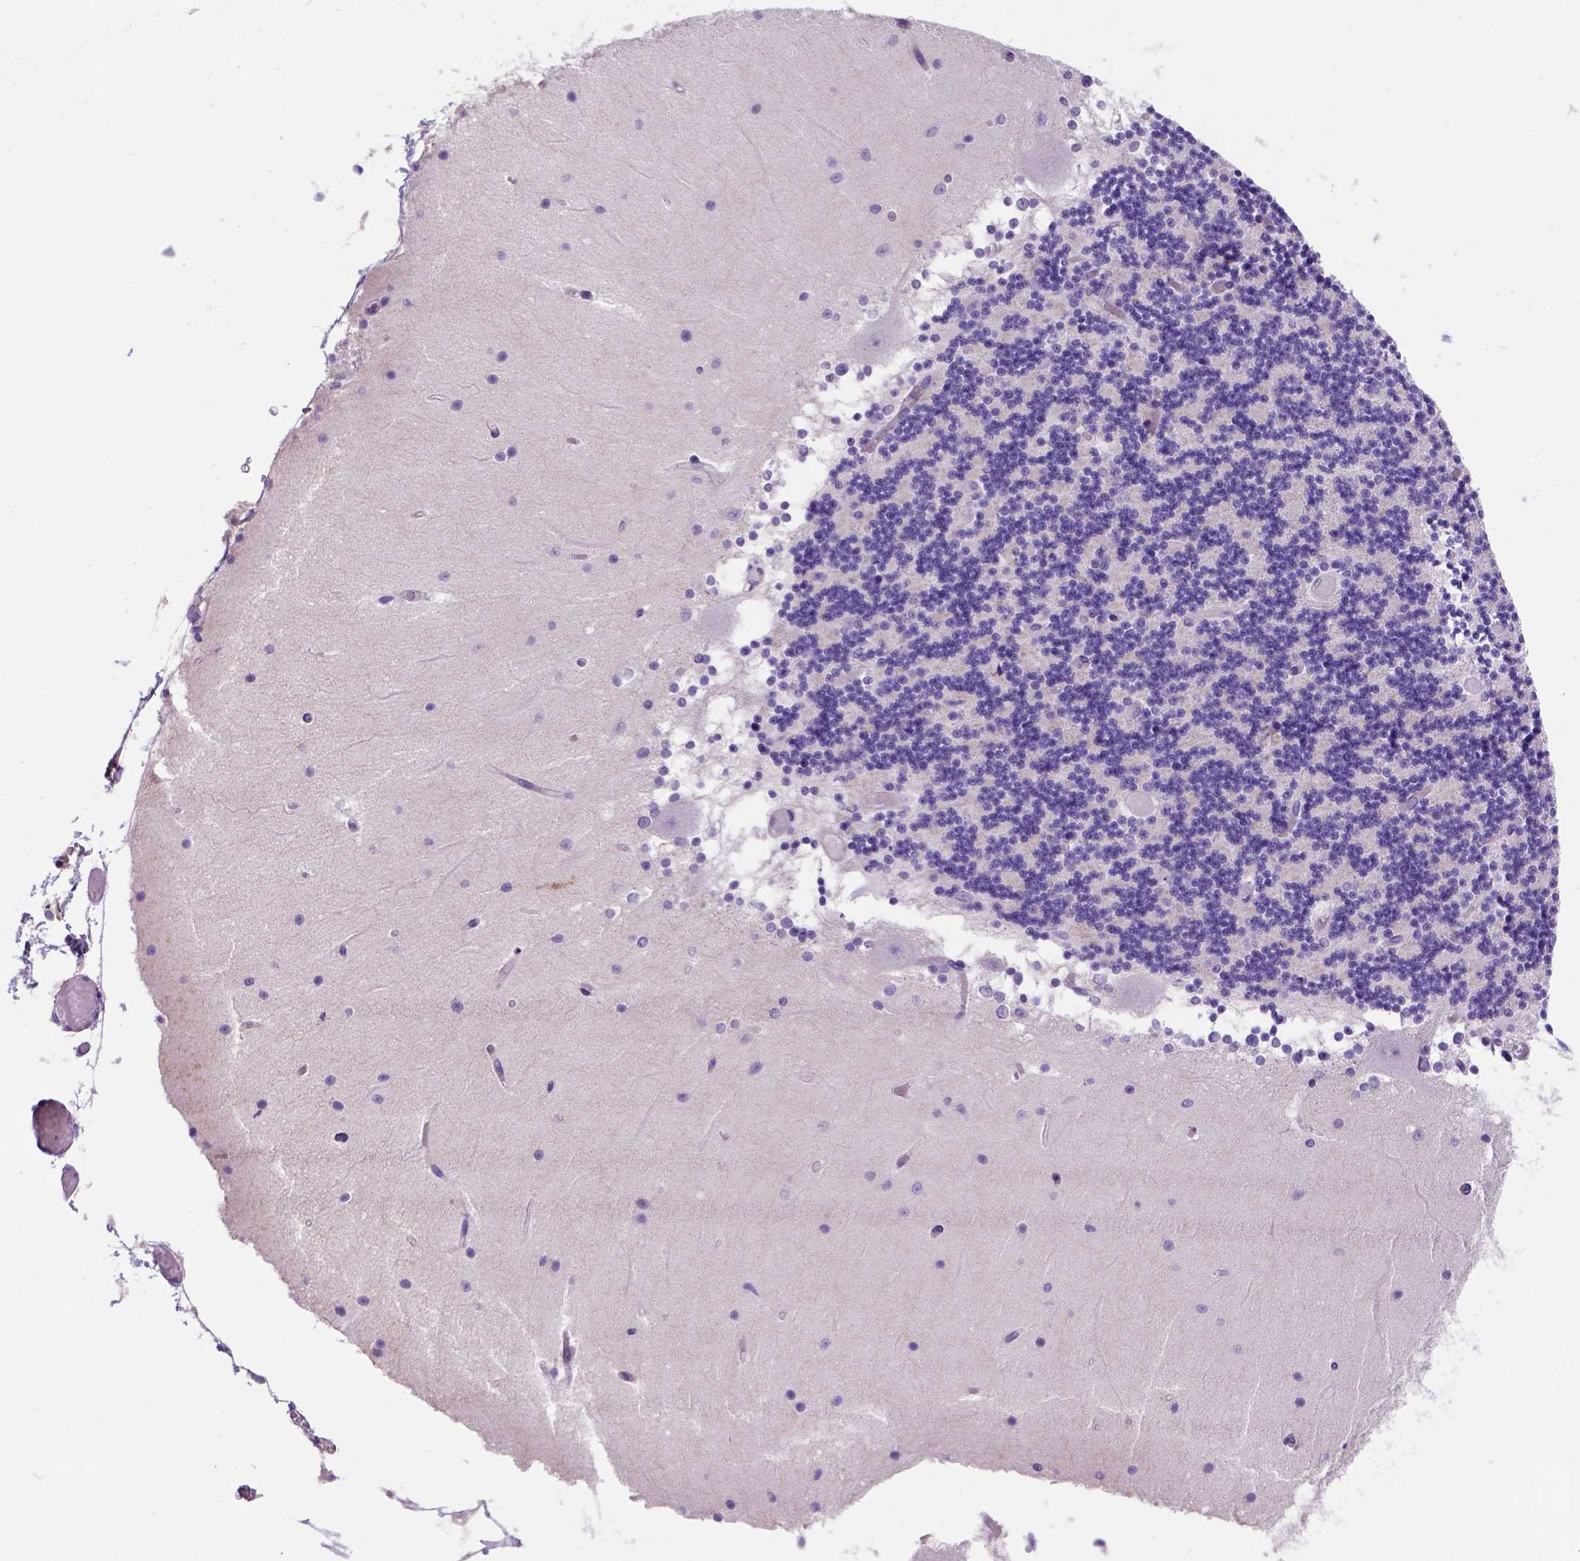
{"staining": {"intensity": "negative", "quantity": "none", "location": "none"}, "tissue": "cerebellum", "cell_type": "Cells in granular layer", "image_type": "normal", "snomed": [{"axis": "morphology", "description": "Normal tissue, NOS"}, {"axis": "topography", "description": "Cerebellum"}], "caption": "The photomicrograph displays no staining of cells in granular layer in benign cerebellum. (Brightfield microscopy of DAB immunohistochemistry (IHC) at high magnification).", "gene": "EGFR", "patient": {"sex": "female", "age": 28}}